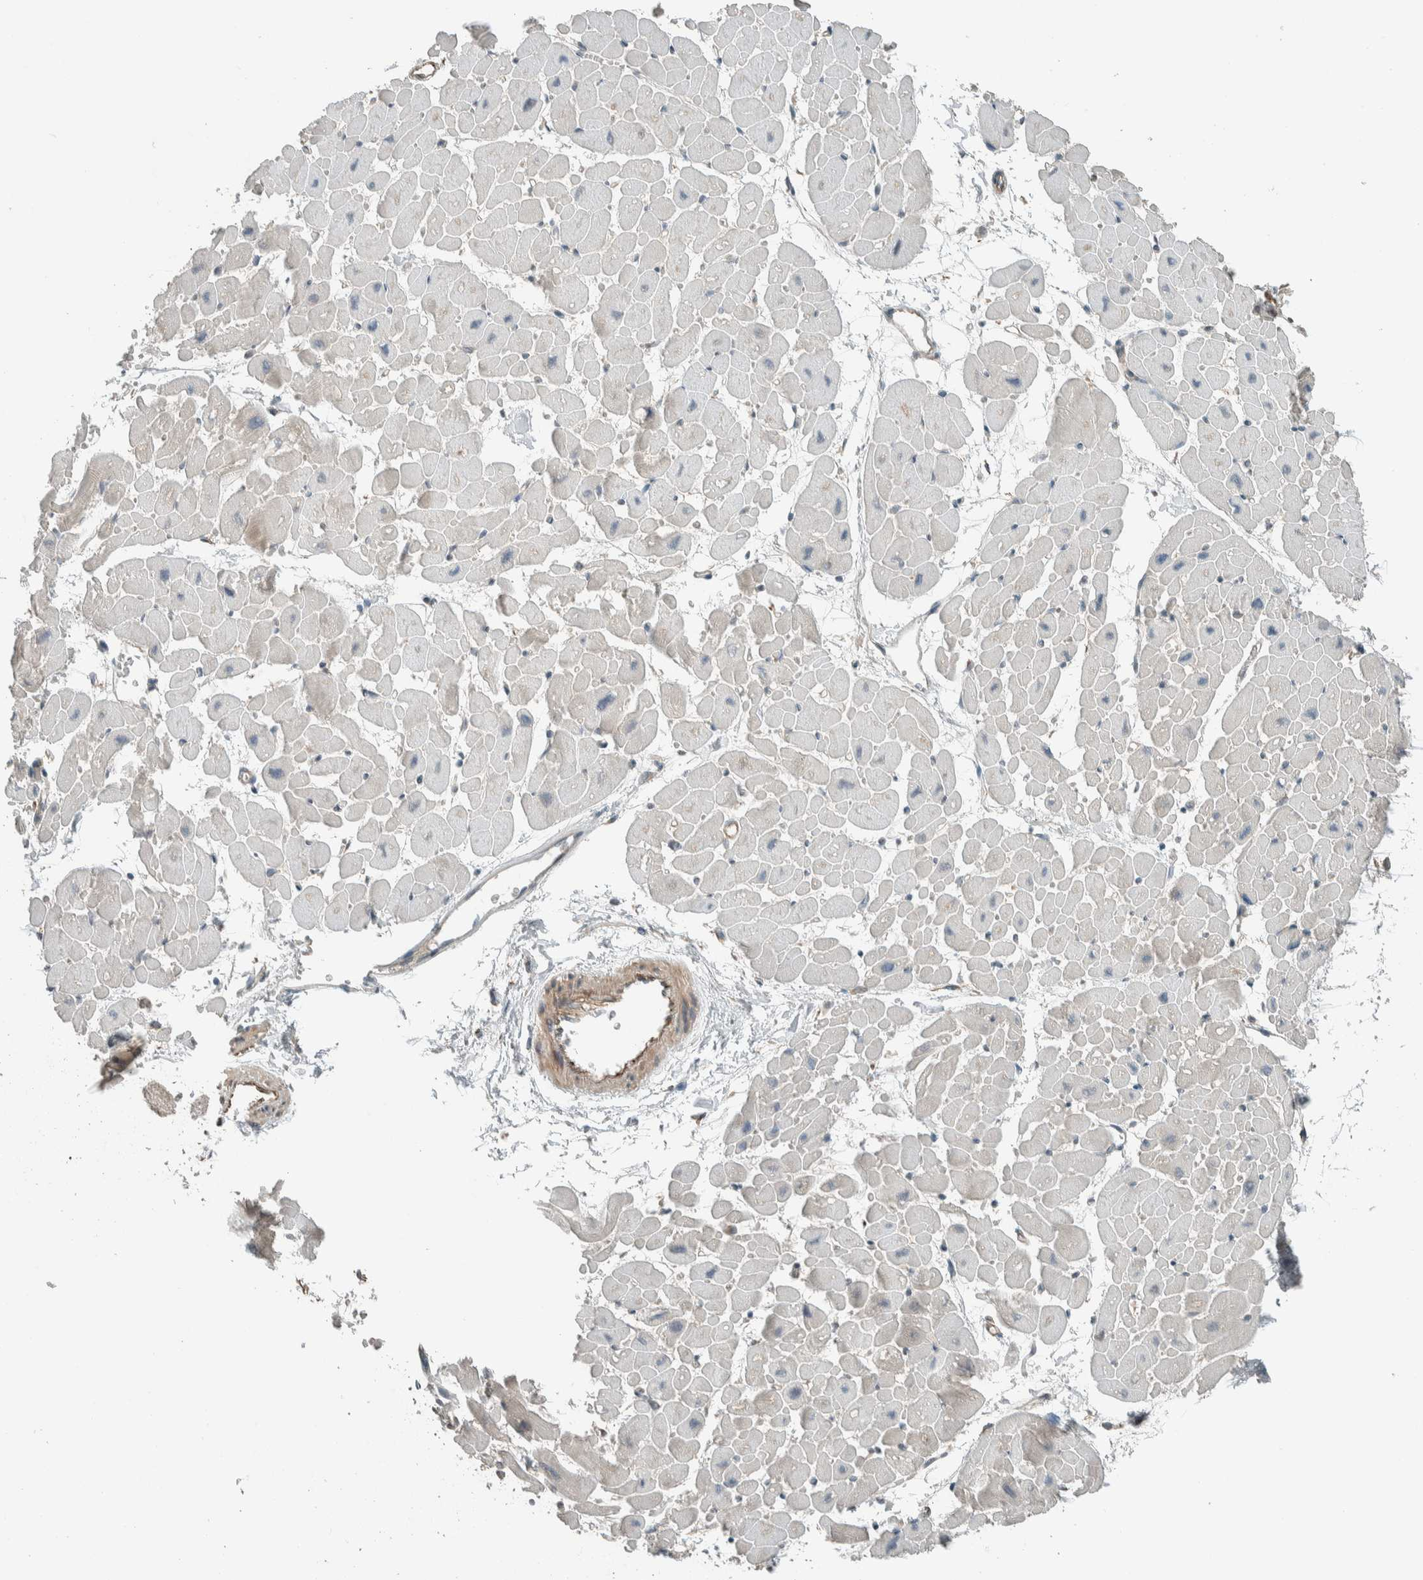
{"staining": {"intensity": "negative", "quantity": "none", "location": "none"}, "tissue": "heart muscle", "cell_type": "Cardiomyocytes", "image_type": "normal", "snomed": [{"axis": "morphology", "description": "Normal tissue, NOS"}, {"axis": "topography", "description": "Heart"}], "caption": "This is an immunohistochemistry photomicrograph of normal heart muscle. There is no positivity in cardiomyocytes.", "gene": "SEL1L", "patient": {"sex": "male", "age": 45}}